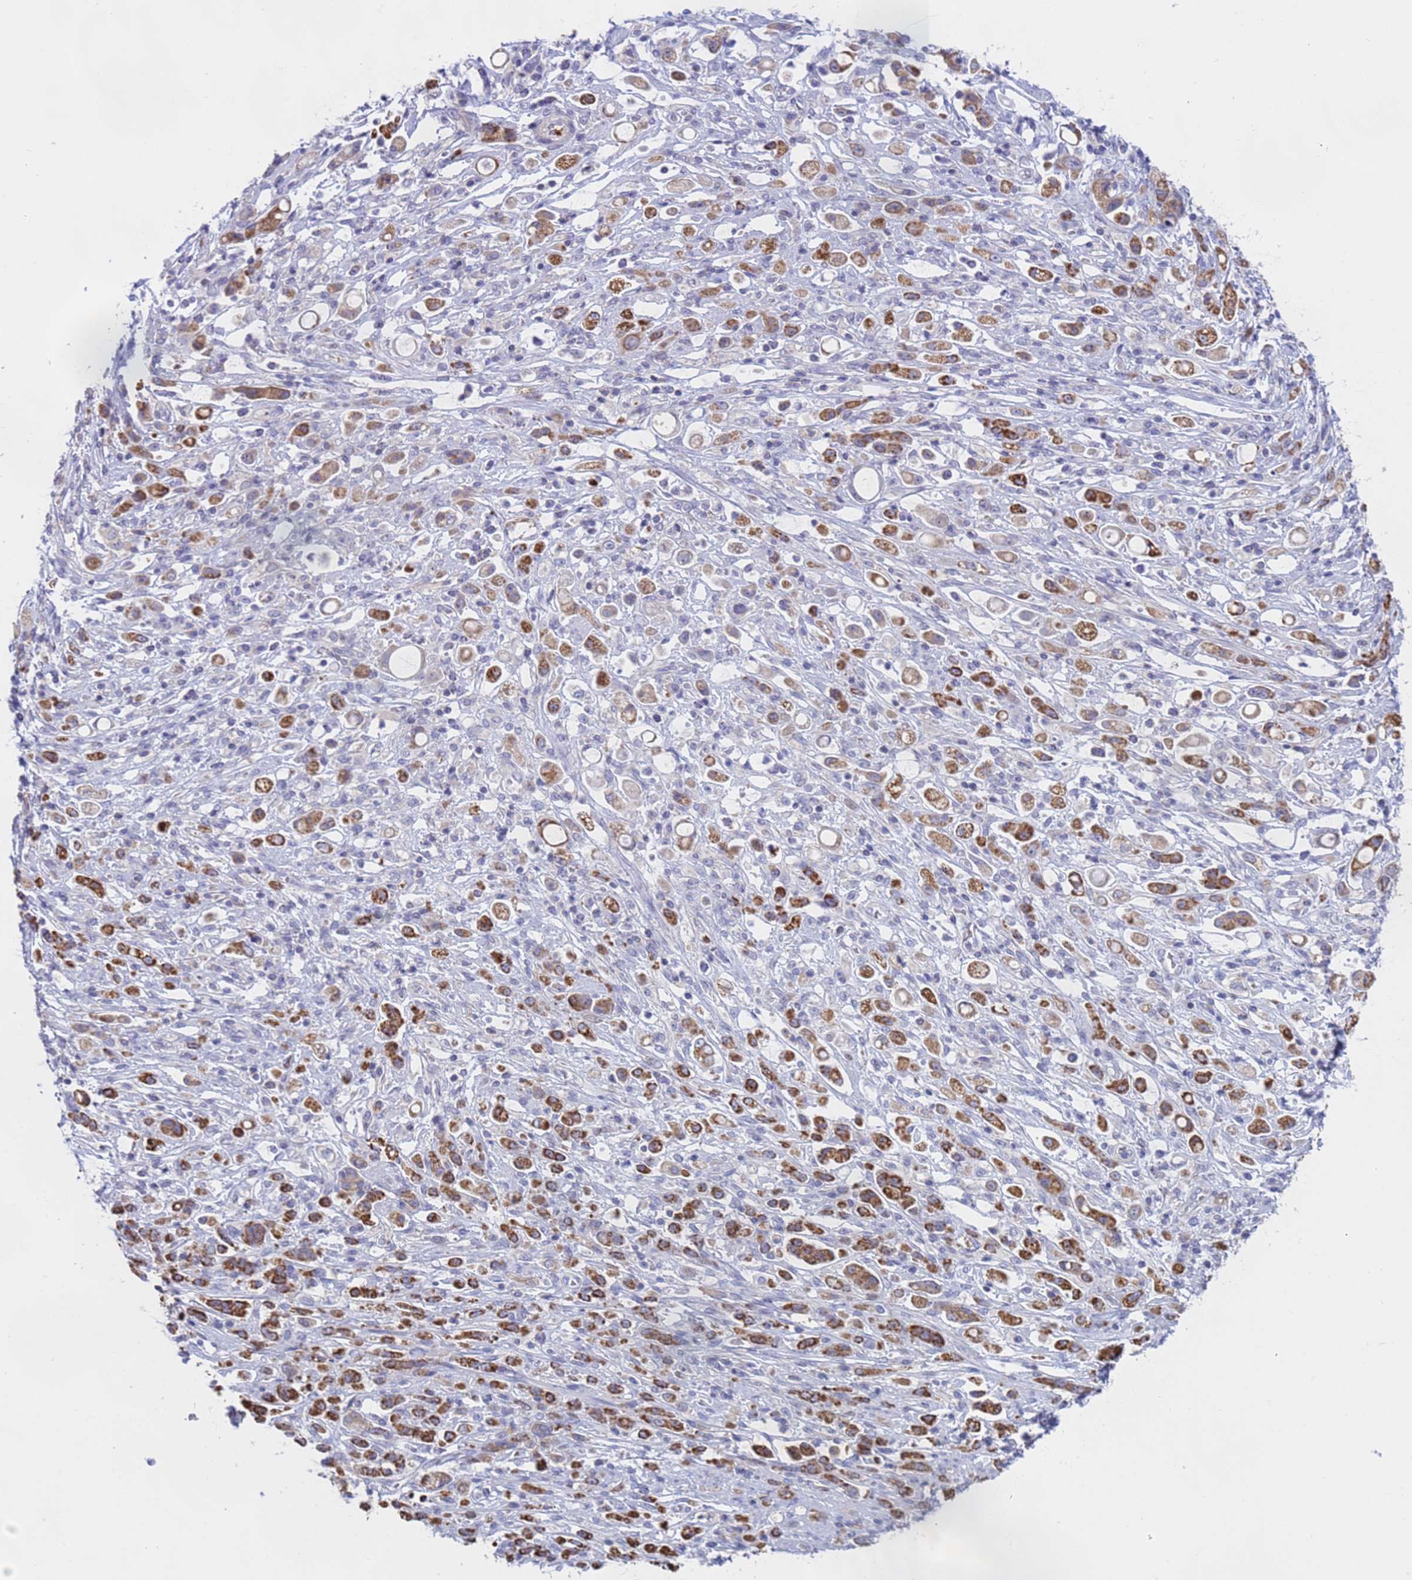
{"staining": {"intensity": "strong", "quantity": "25%-75%", "location": "cytoplasmic/membranous"}, "tissue": "stomach cancer", "cell_type": "Tumor cells", "image_type": "cancer", "snomed": [{"axis": "morphology", "description": "Adenocarcinoma, NOS"}, {"axis": "topography", "description": "Stomach"}], "caption": "Stomach cancer (adenocarcinoma) stained for a protein (brown) demonstrates strong cytoplasmic/membranous positive expression in about 25%-75% of tumor cells.", "gene": "CAPN7", "patient": {"sex": "female", "age": 60}}